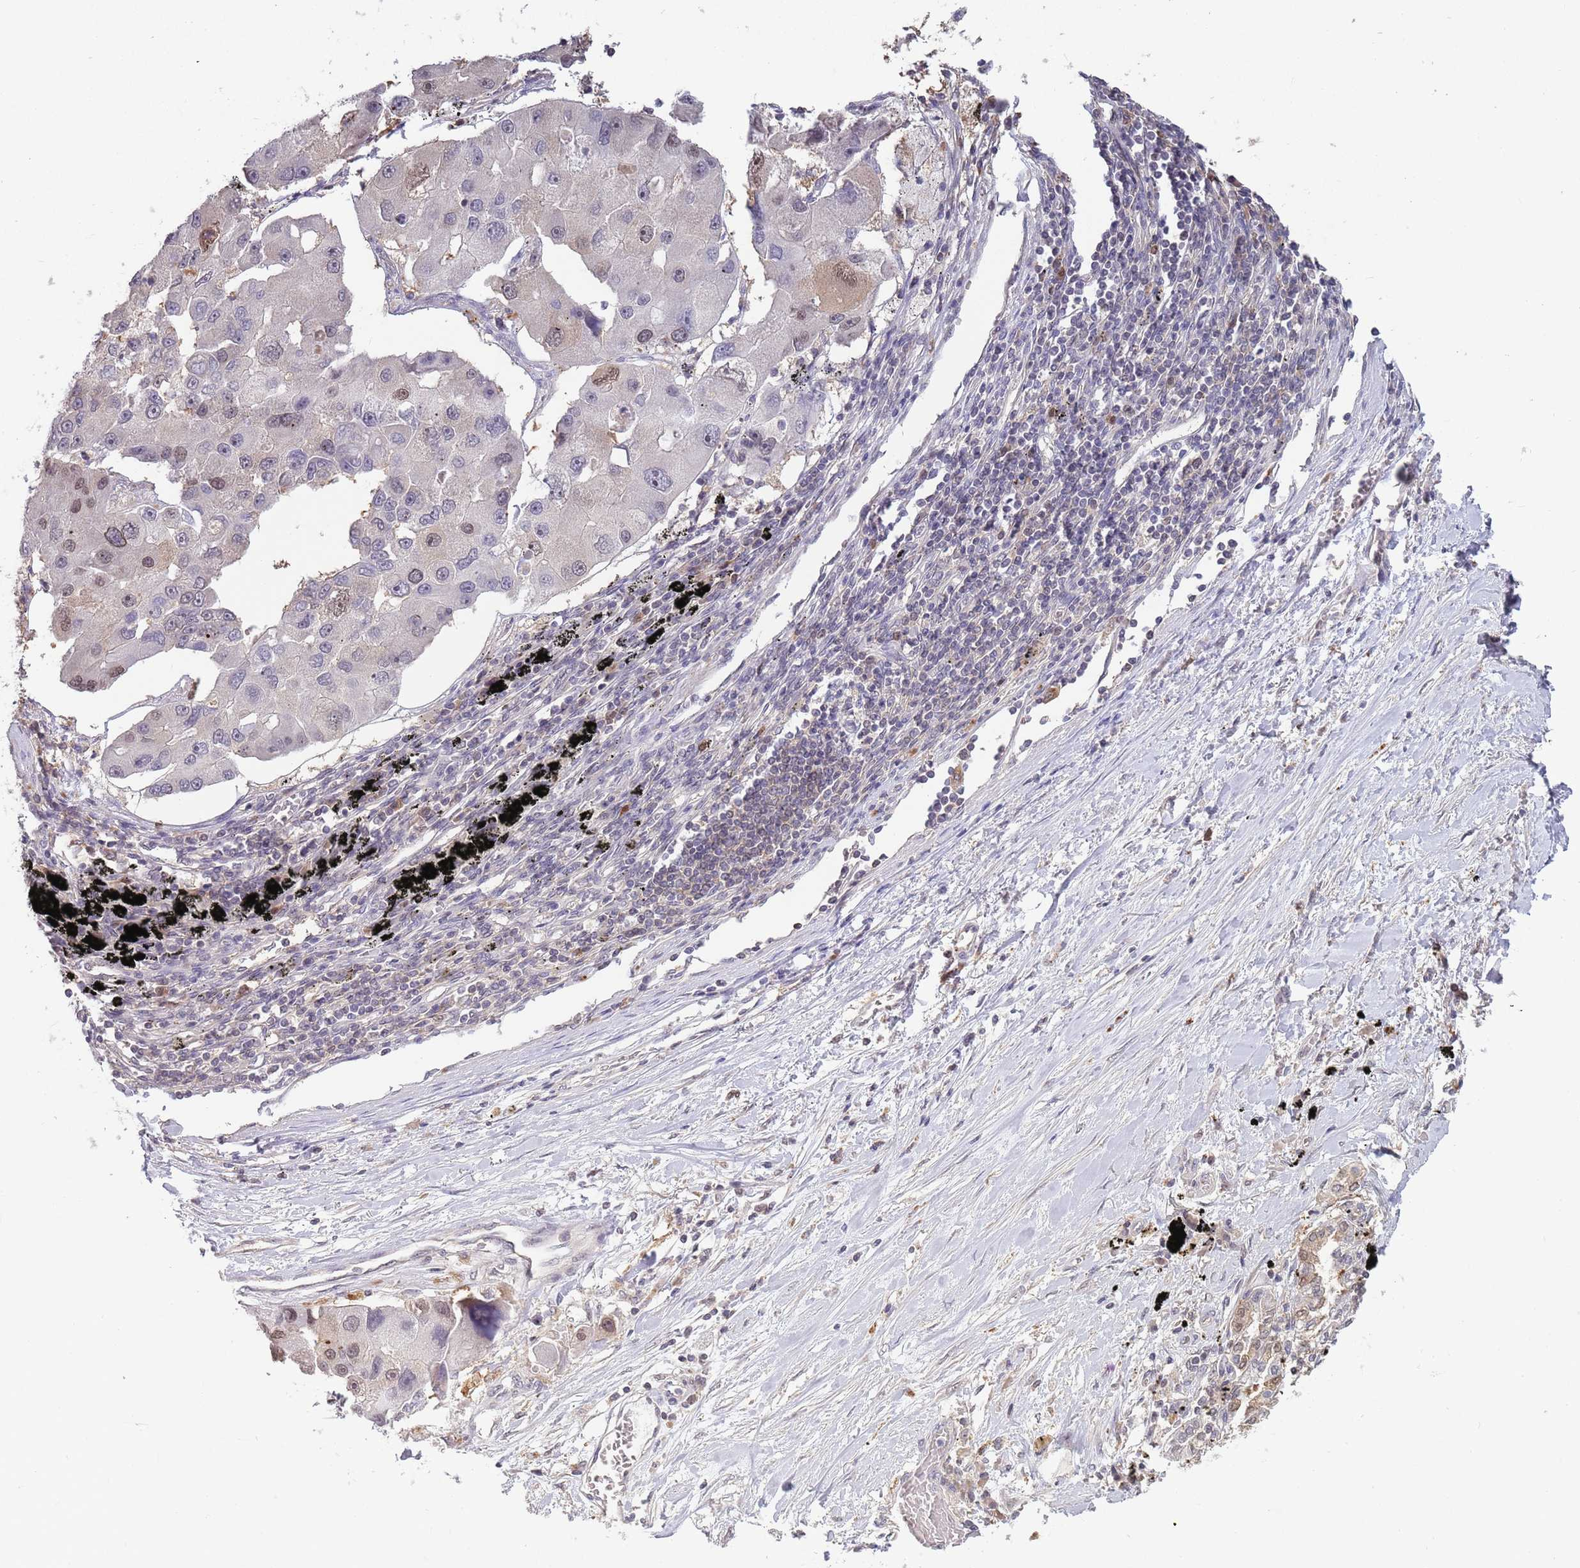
{"staining": {"intensity": "moderate", "quantity": "<25%", "location": "nuclear"}, "tissue": "lung cancer", "cell_type": "Tumor cells", "image_type": "cancer", "snomed": [{"axis": "morphology", "description": "Adenocarcinoma, NOS"}, {"axis": "topography", "description": "Lung"}], "caption": "An immunohistochemistry image of neoplastic tissue is shown. Protein staining in brown shows moderate nuclear positivity in lung adenocarcinoma within tumor cells. The protein is stained brown, and the nuclei are stained in blue (DAB (3,3'-diaminobenzidine) IHC with brightfield microscopy, high magnification).", "gene": "SALL1", "patient": {"sex": "female", "age": 54}}